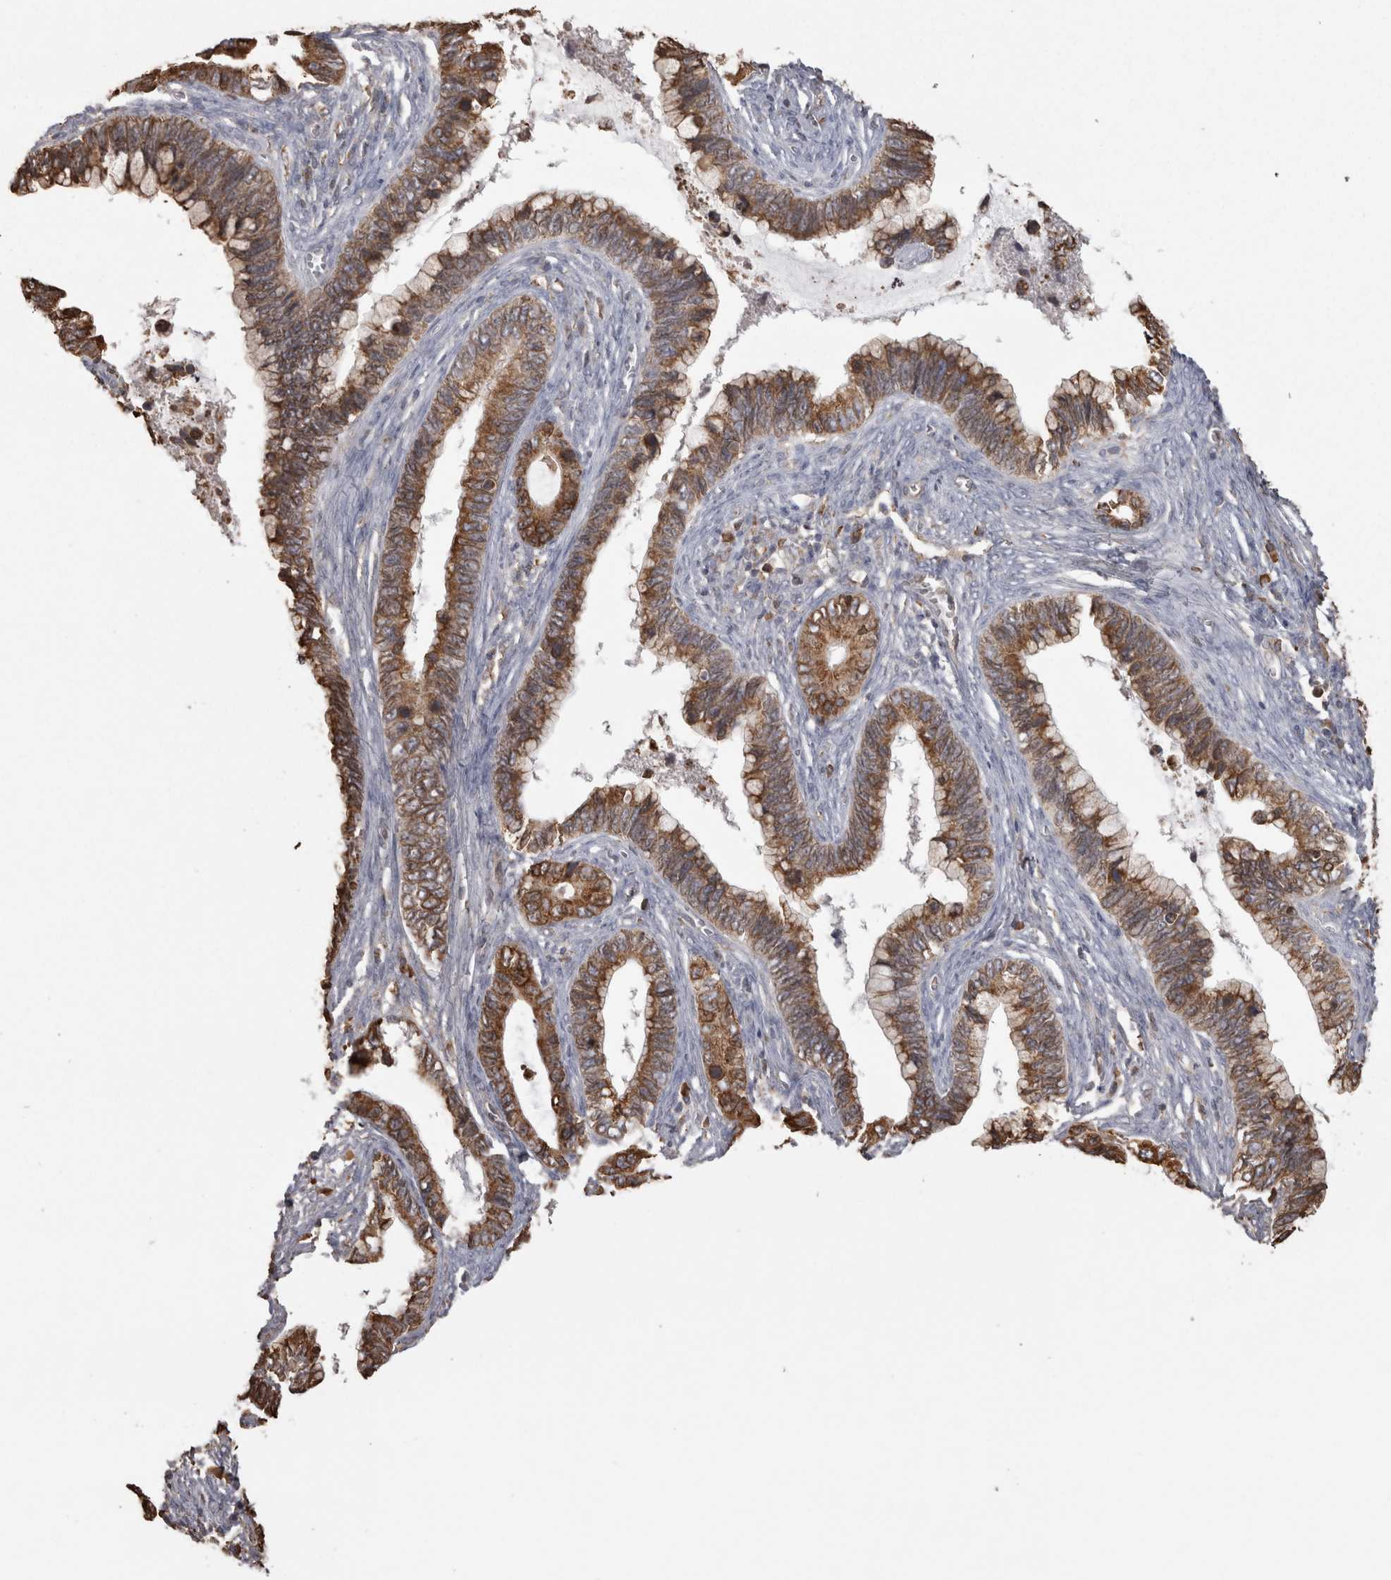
{"staining": {"intensity": "strong", "quantity": ">75%", "location": "cytoplasmic/membranous"}, "tissue": "cervical cancer", "cell_type": "Tumor cells", "image_type": "cancer", "snomed": [{"axis": "morphology", "description": "Adenocarcinoma, NOS"}, {"axis": "topography", "description": "Cervix"}], "caption": "Cervical cancer (adenocarcinoma) tissue displays strong cytoplasmic/membranous staining in about >75% of tumor cells (DAB (3,3'-diaminobenzidine) IHC with brightfield microscopy, high magnification).", "gene": "PON2", "patient": {"sex": "female", "age": 44}}